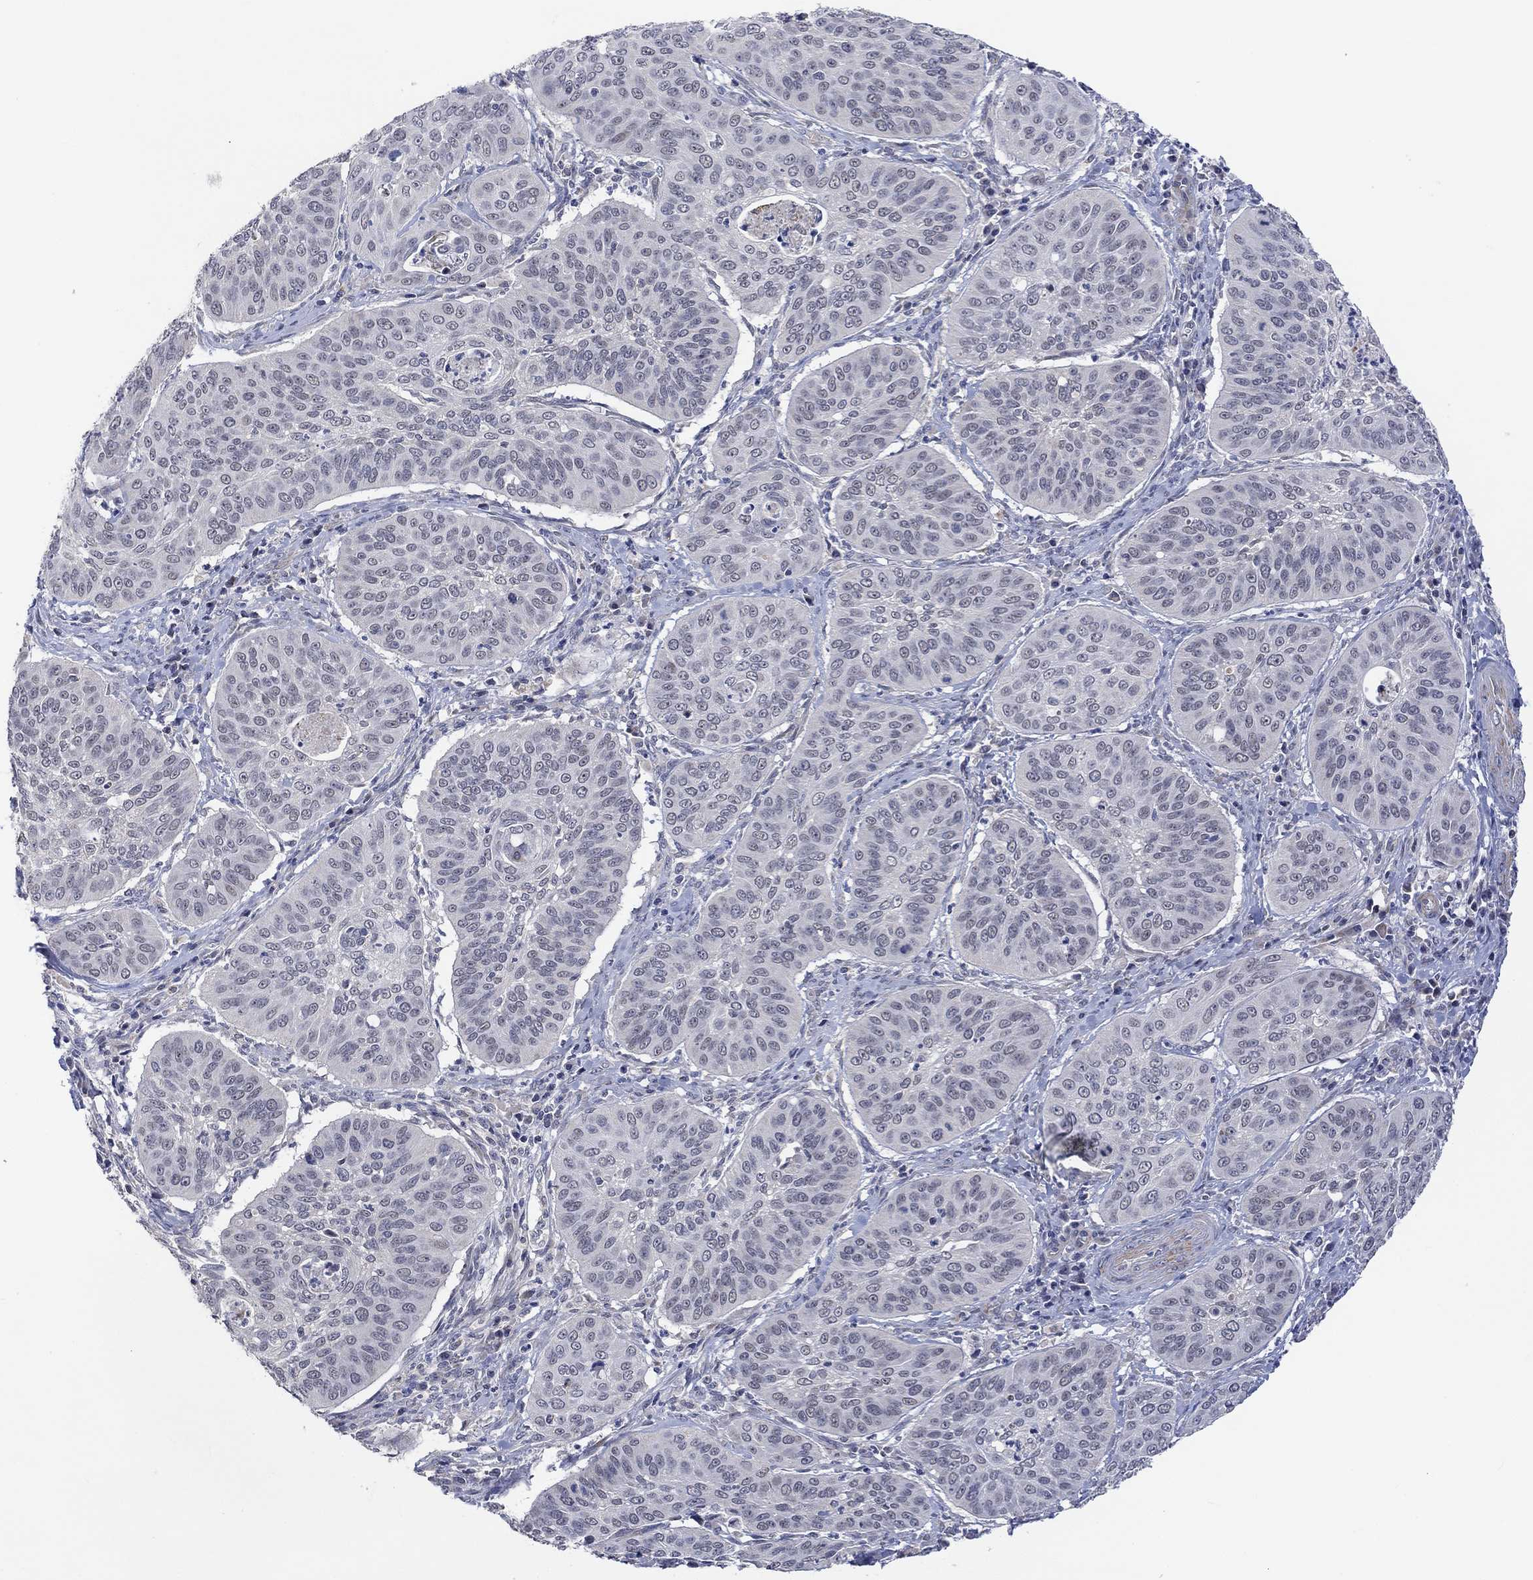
{"staining": {"intensity": "negative", "quantity": "none", "location": "none"}, "tissue": "cervical cancer", "cell_type": "Tumor cells", "image_type": "cancer", "snomed": [{"axis": "morphology", "description": "Normal tissue, NOS"}, {"axis": "morphology", "description": "Squamous cell carcinoma, NOS"}, {"axis": "topography", "description": "Cervix"}], "caption": "A high-resolution image shows IHC staining of cervical cancer (squamous cell carcinoma), which reveals no significant staining in tumor cells.", "gene": "SLC48A1", "patient": {"sex": "female", "age": 39}}